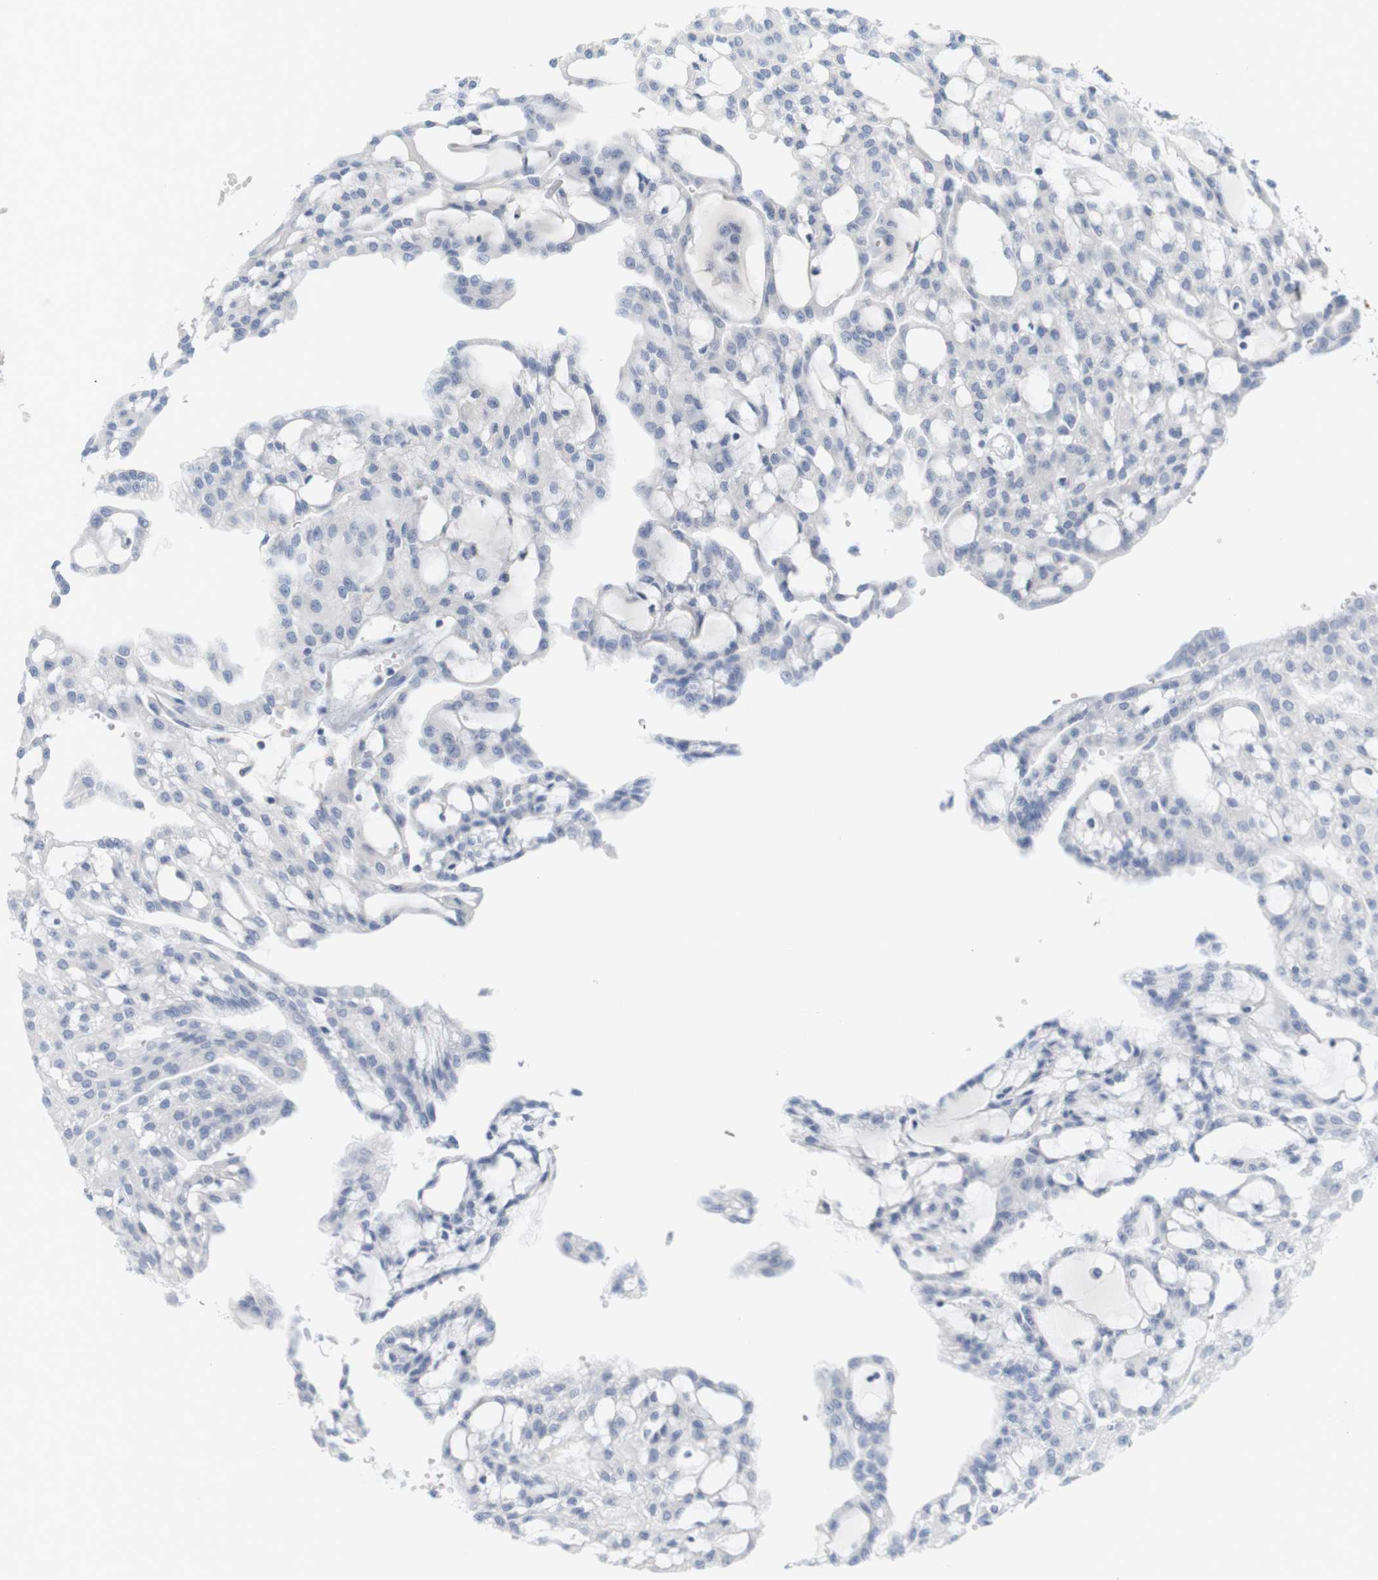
{"staining": {"intensity": "negative", "quantity": "none", "location": "none"}, "tissue": "renal cancer", "cell_type": "Tumor cells", "image_type": "cancer", "snomed": [{"axis": "morphology", "description": "Adenocarcinoma, NOS"}, {"axis": "topography", "description": "Kidney"}], "caption": "IHC of human renal cancer demonstrates no positivity in tumor cells.", "gene": "RGS9", "patient": {"sex": "male", "age": 63}}